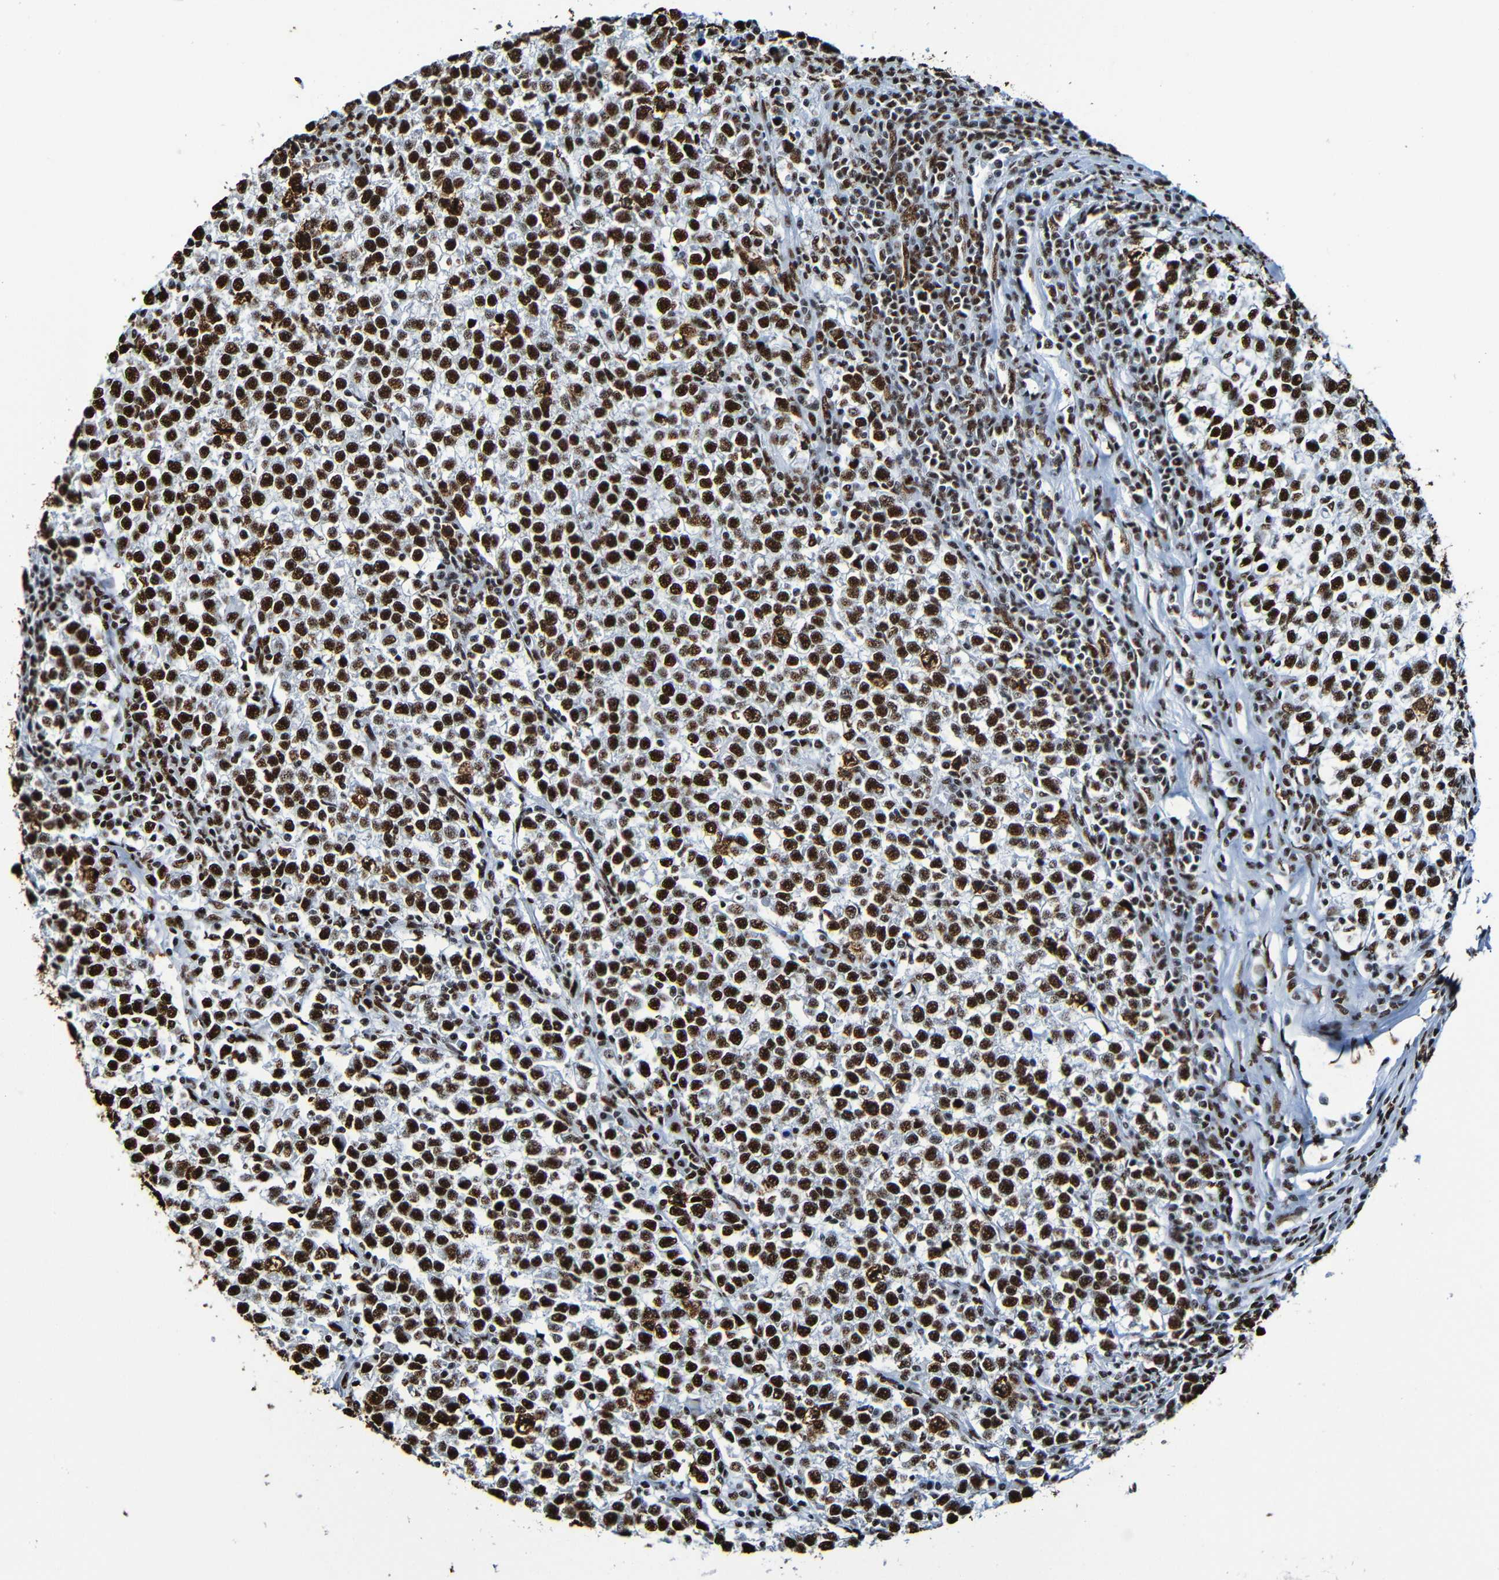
{"staining": {"intensity": "strong", "quantity": ">75%", "location": "nuclear"}, "tissue": "testis cancer", "cell_type": "Tumor cells", "image_type": "cancer", "snomed": [{"axis": "morphology", "description": "Normal tissue, NOS"}, {"axis": "morphology", "description": "Seminoma, NOS"}, {"axis": "topography", "description": "Testis"}], "caption": "Protein expression analysis of human testis cancer (seminoma) reveals strong nuclear positivity in approximately >75% of tumor cells.", "gene": "SRSF3", "patient": {"sex": "male", "age": 43}}